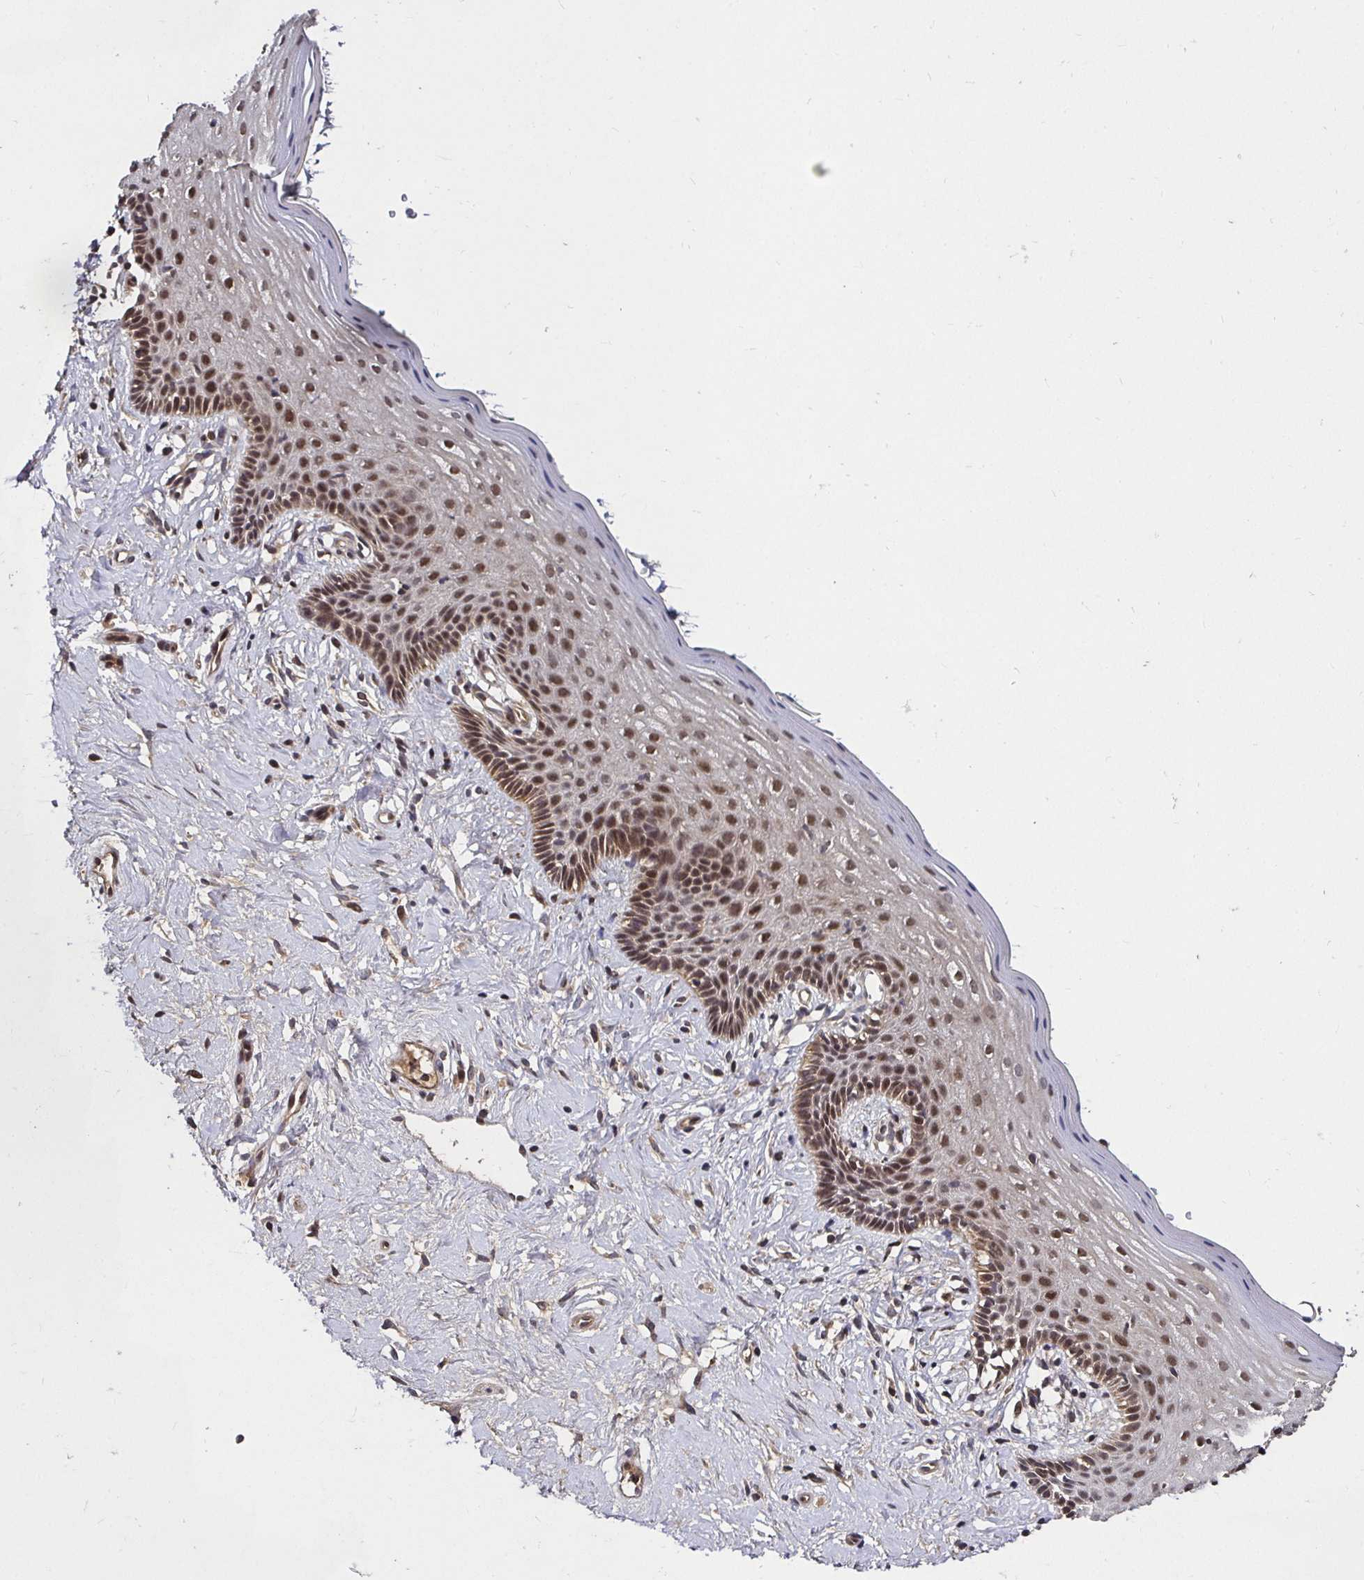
{"staining": {"intensity": "moderate", "quantity": "25%-75%", "location": "cytoplasmic/membranous,nuclear"}, "tissue": "vagina", "cell_type": "Squamous epithelial cells", "image_type": "normal", "snomed": [{"axis": "morphology", "description": "Normal tissue, NOS"}, {"axis": "topography", "description": "Vagina"}], "caption": "High-magnification brightfield microscopy of normal vagina stained with DAB (brown) and counterstained with hematoxylin (blue). squamous epithelial cells exhibit moderate cytoplasmic/membranous,nuclear staining is seen in about25%-75% of cells.", "gene": "SMYD3", "patient": {"sex": "female", "age": 42}}